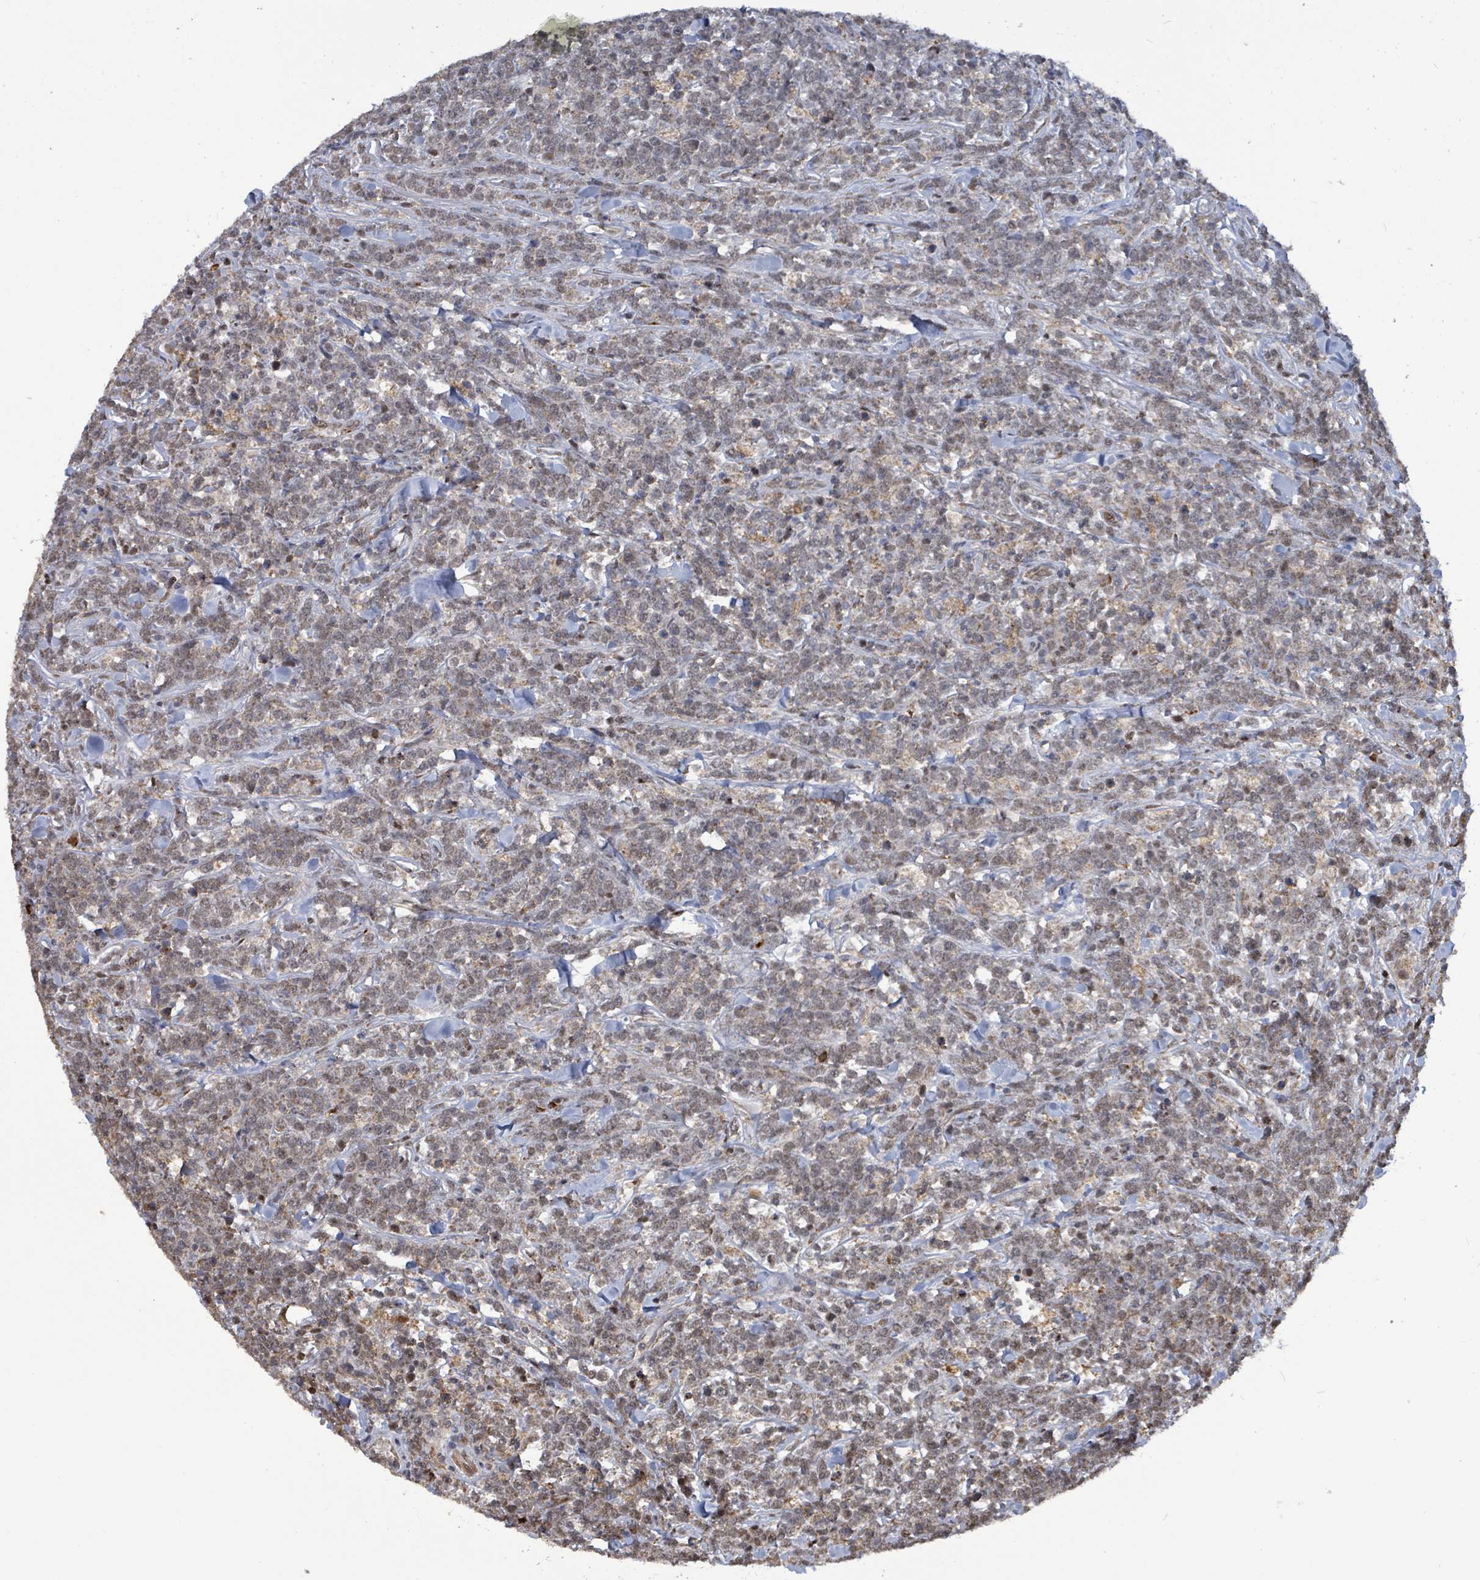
{"staining": {"intensity": "weak", "quantity": "<25%", "location": "cytoplasmic/membranous"}, "tissue": "lymphoma", "cell_type": "Tumor cells", "image_type": "cancer", "snomed": [{"axis": "morphology", "description": "Malignant lymphoma, non-Hodgkin's type, High grade"}, {"axis": "topography", "description": "Small intestine"}, {"axis": "topography", "description": "Colon"}], "caption": "An image of human lymphoma is negative for staining in tumor cells.", "gene": "COQ6", "patient": {"sex": "male", "age": 8}}